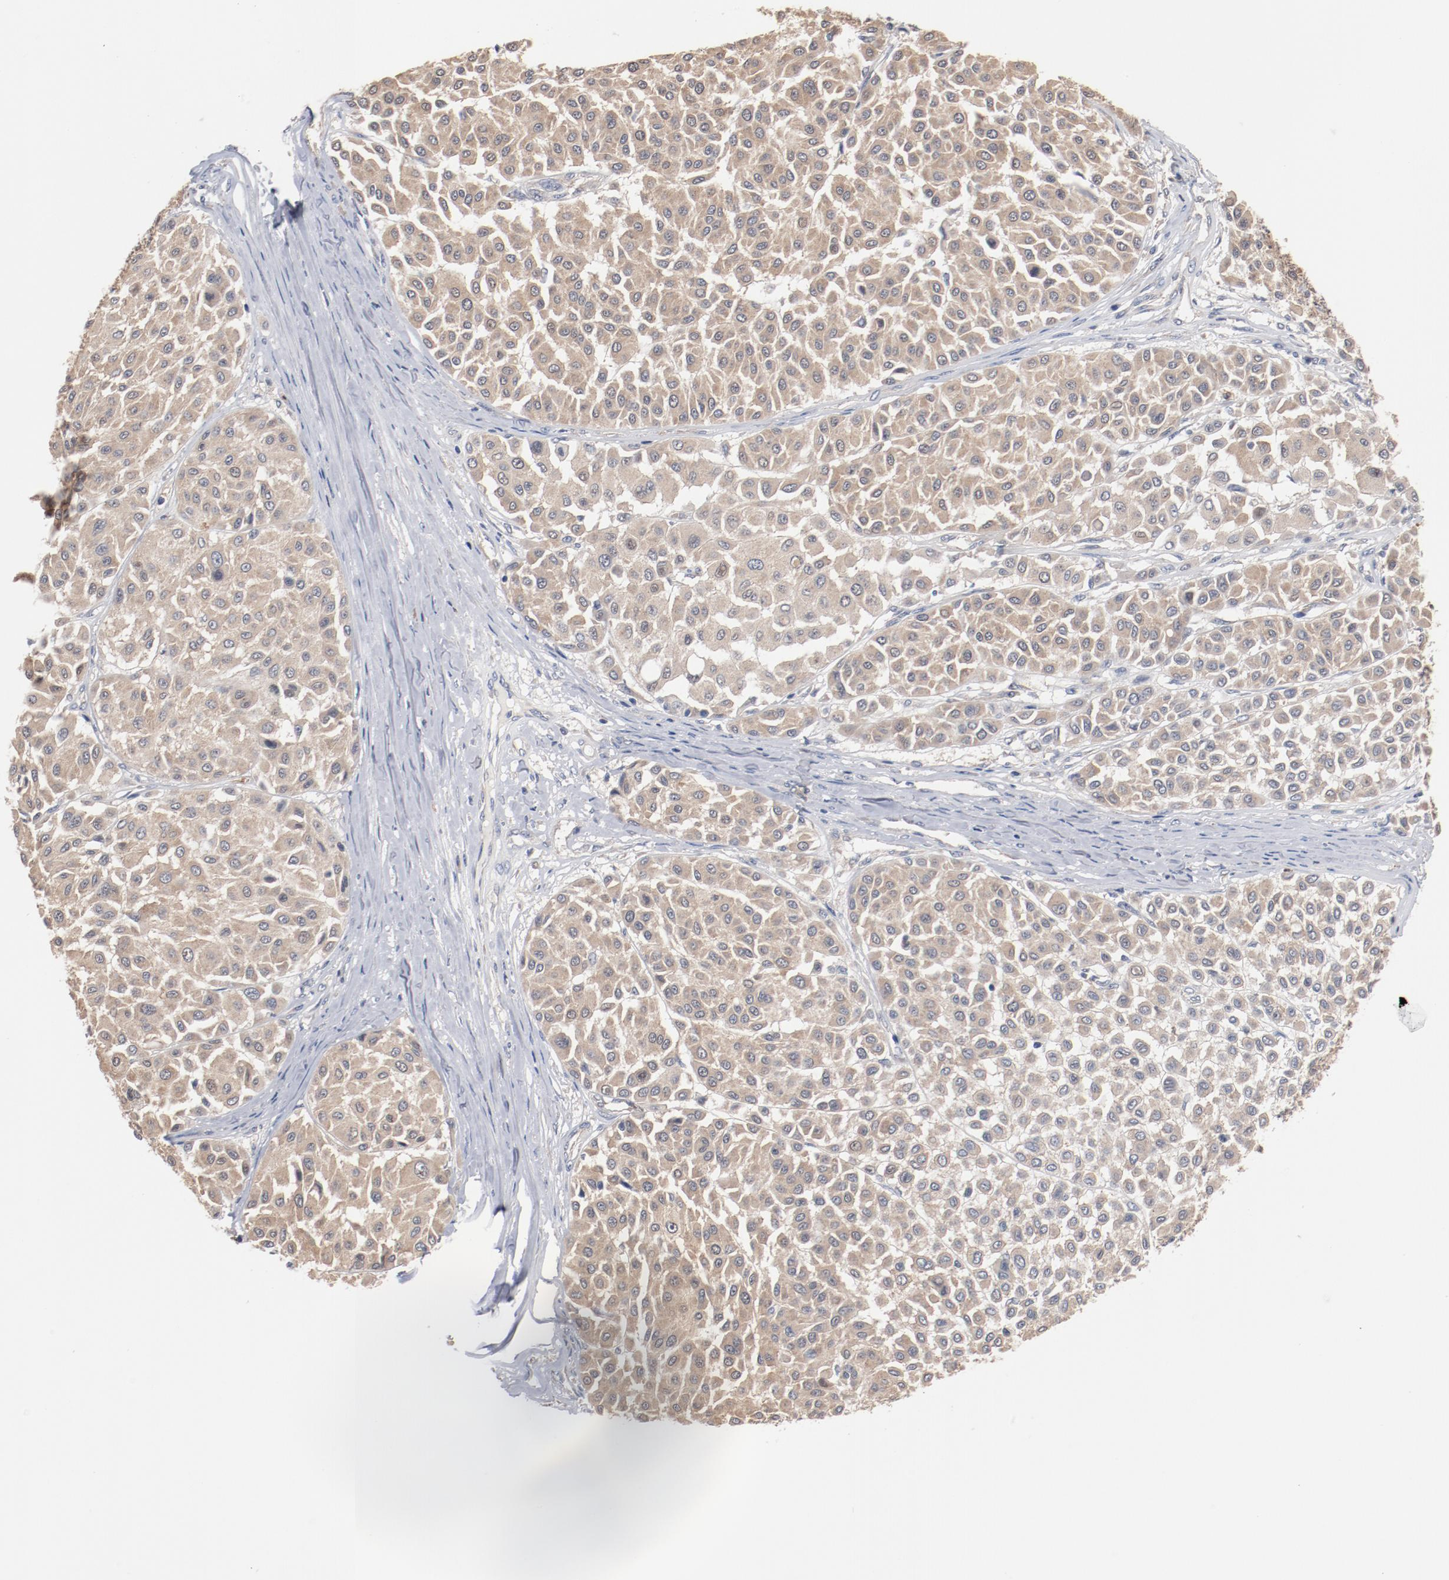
{"staining": {"intensity": "weak", "quantity": ">75%", "location": "cytoplasmic/membranous"}, "tissue": "melanoma", "cell_type": "Tumor cells", "image_type": "cancer", "snomed": [{"axis": "morphology", "description": "Malignant melanoma, Metastatic site"}, {"axis": "topography", "description": "Soft tissue"}], "caption": "A low amount of weak cytoplasmic/membranous expression is seen in approximately >75% of tumor cells in malignant melanoma (metastatic site) tissue. (DAB (3,3'-diaminobenzidine) = brown stain, brightfield microscopy at high magnification).", "gene": "RNASE11", "patient": {"sex": "male", "age": 41}}